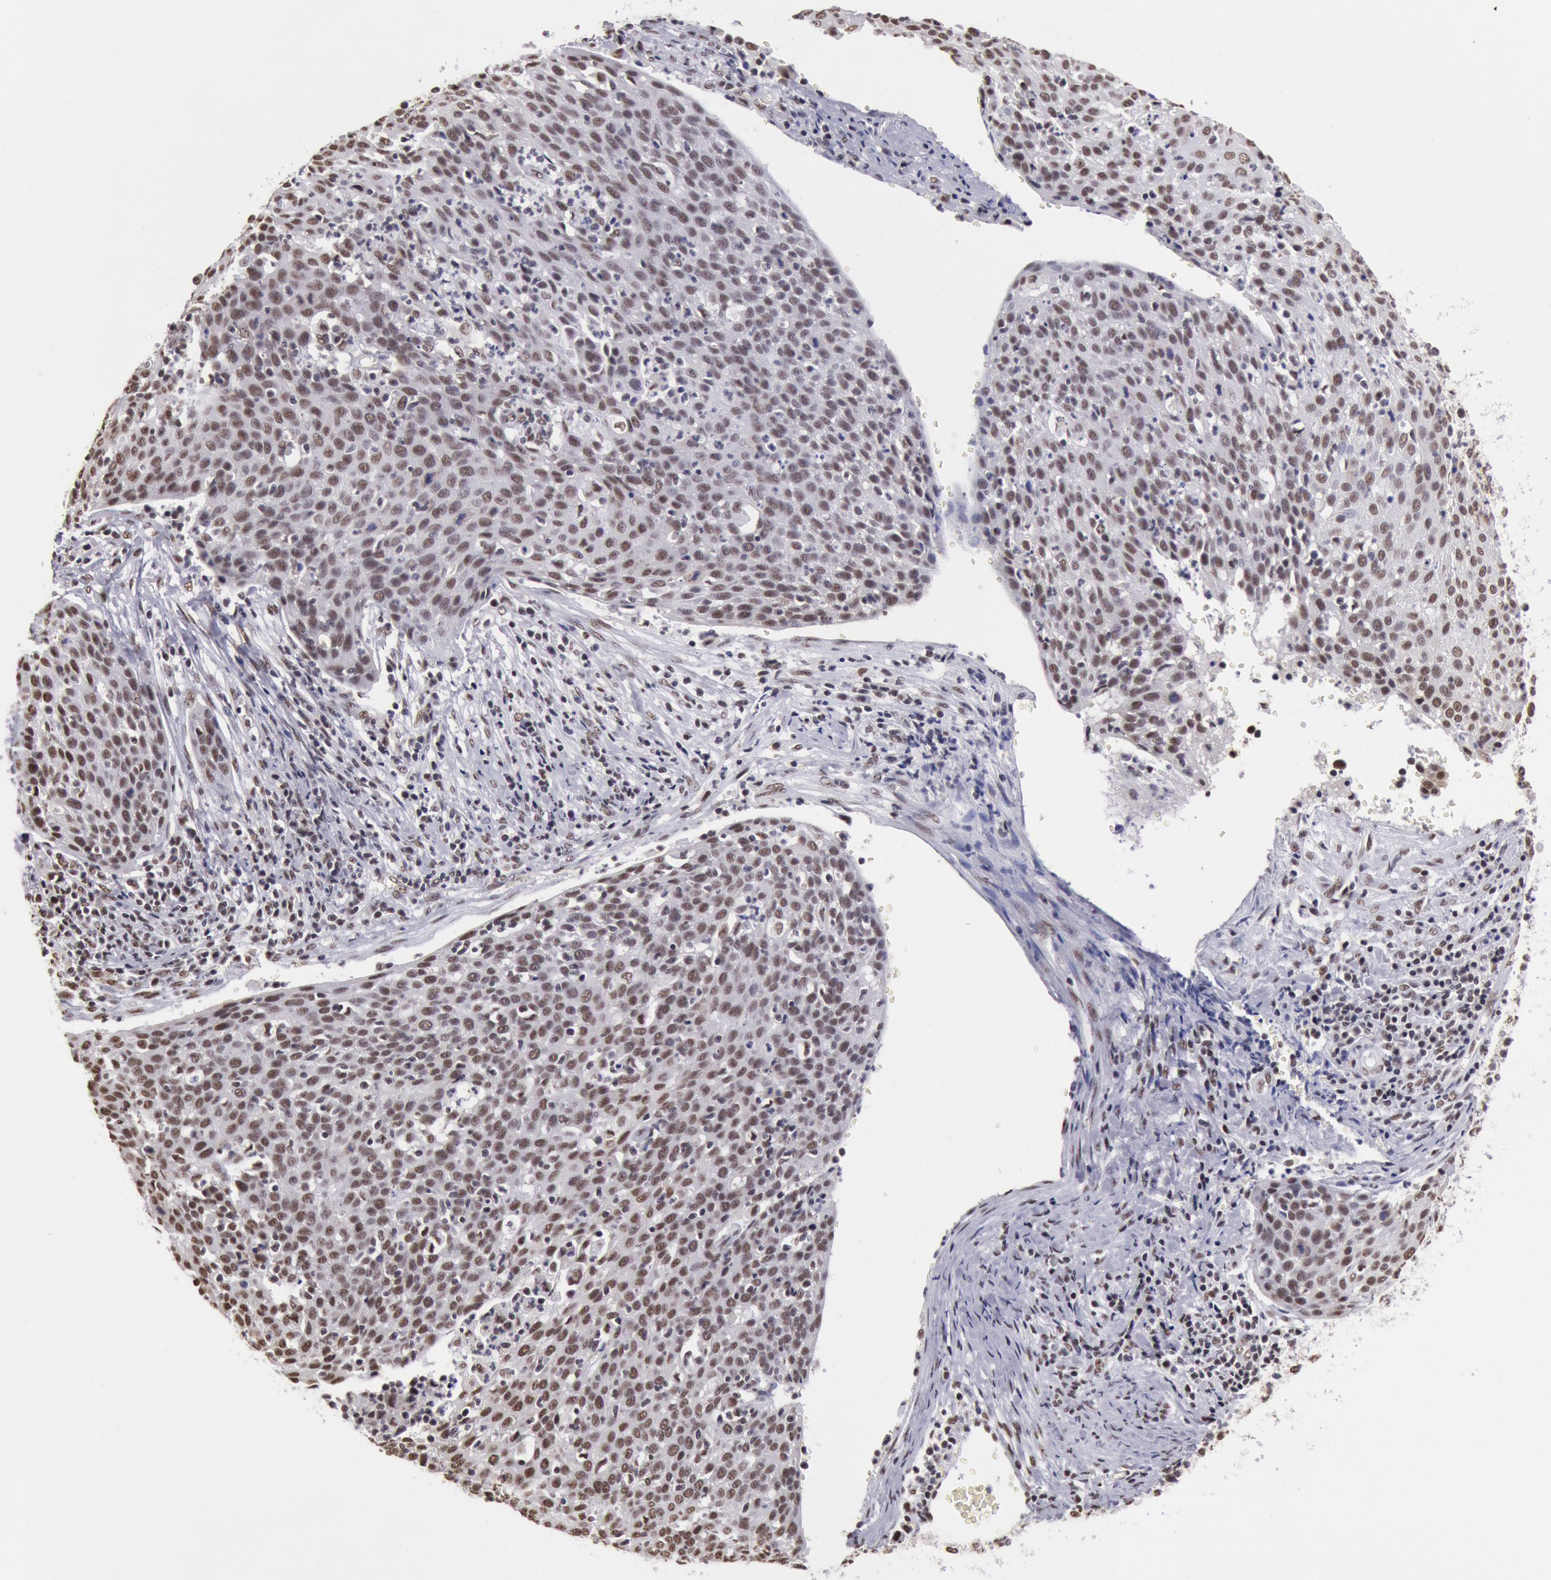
{"staining": {"intensity": "moderate", "quantity": ">75%", "location": "nuclear"}, "tissue": "cervical cancer", "cell_type": "Tumor cells", "image_type": "cancer", "snomed": [{"axis": "morphology", "description": "Squamous cell carcinoma, NOS"}, {"axis": "topography", "description": "Cervix"}], "caption": "This is a photomicrograph of immunohistochemistry staining of cervical cancer (squamous cell carcinoma), which shows moderate staining in the nuclear of tumor cells.", "gene": "SNRPD3", "patient": {"sex": "female", "age": 38}}